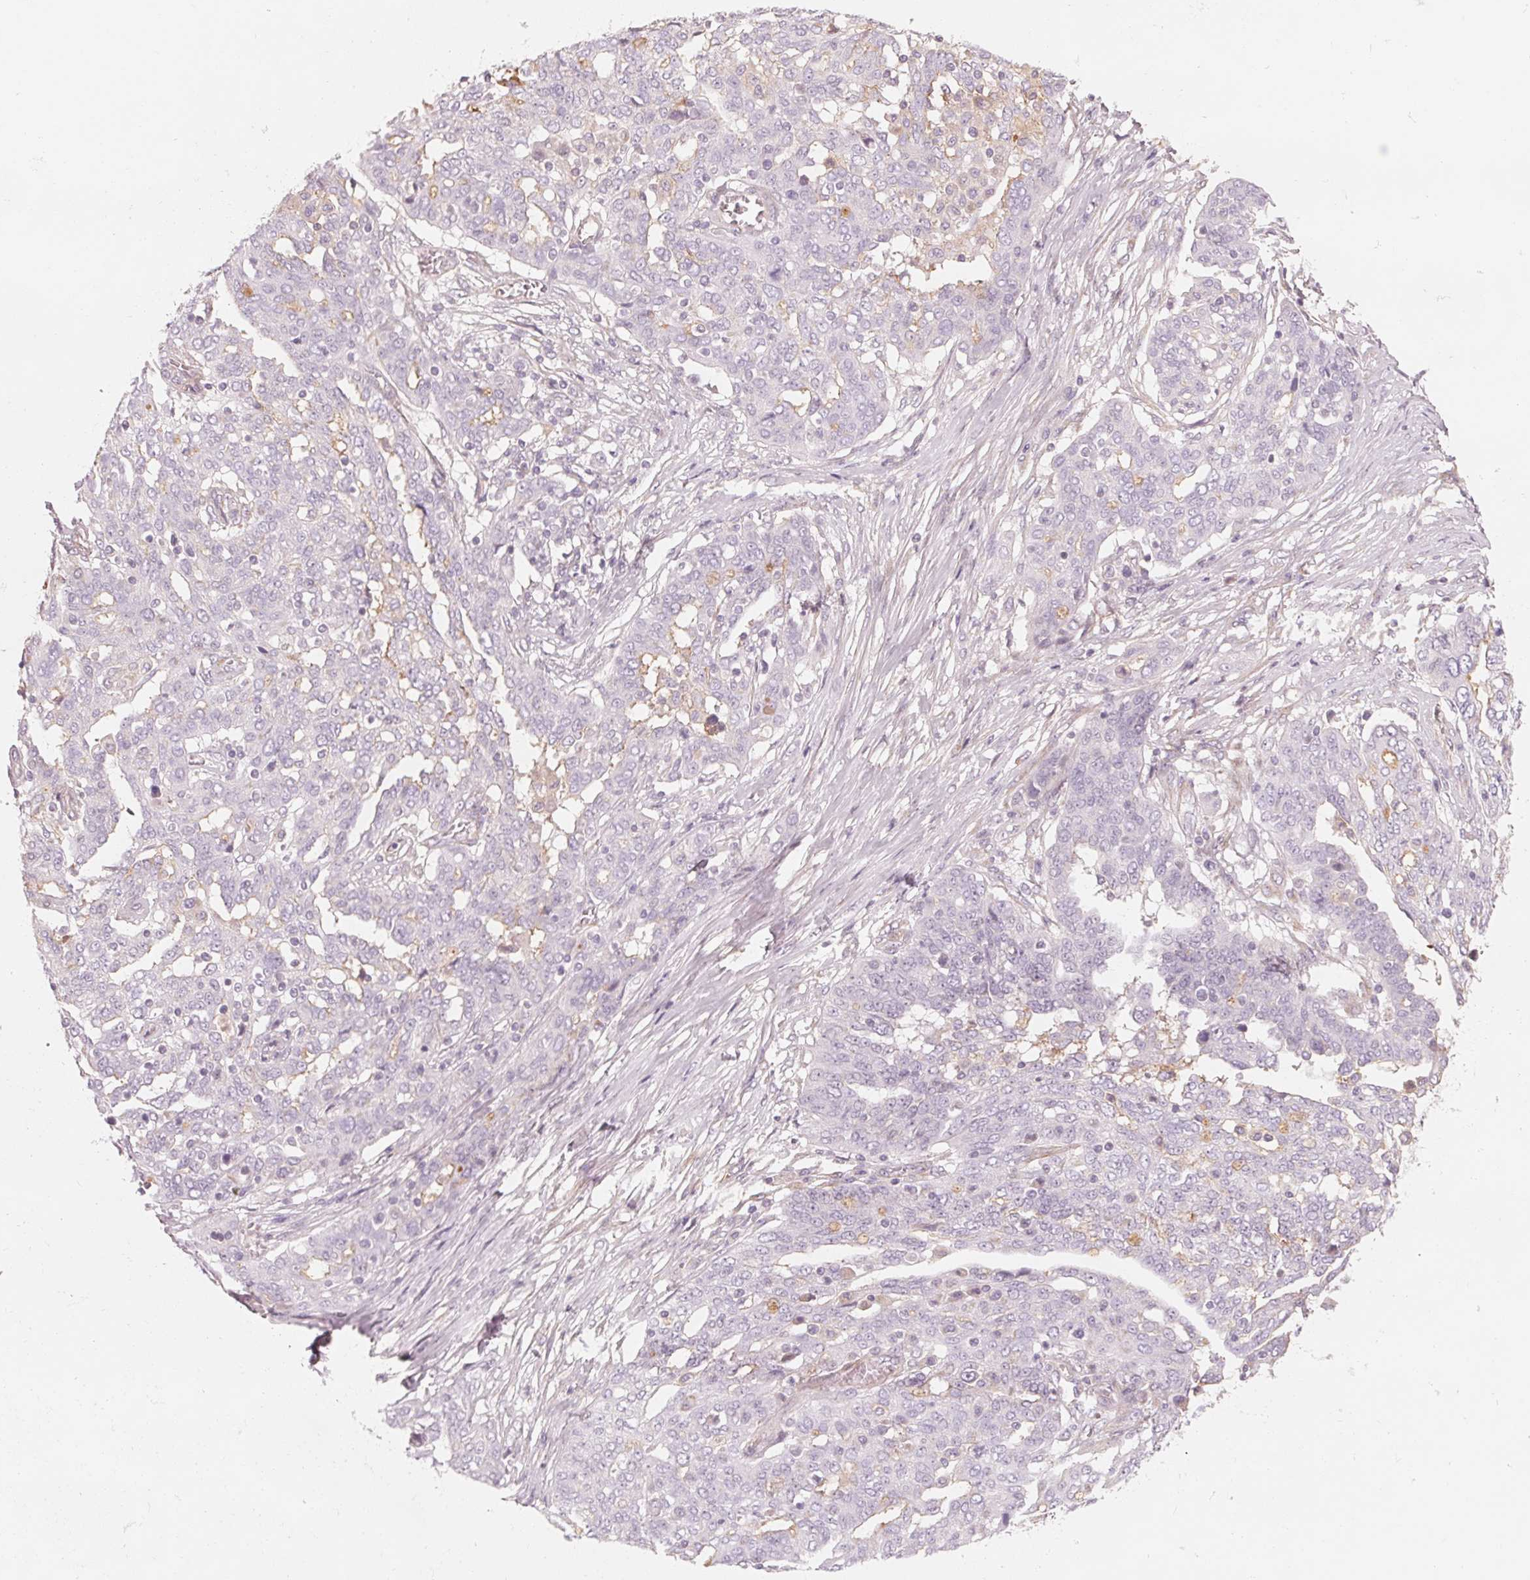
{"staining": {"intensity": "negative", "quantity": "none", "location": "none"}, "tissue": "ovarian cancer", "cell_type": "Tumor cells", "image_type": "cancer", "snomed": [{"axis": "morphology", "description": "Cystadenocarcinoma, serous, NOS"}, {"axis": "topography", "description": "Ovary"}], "caption": "Protein analysis of ovarian cancer (serous cystadenocarcinoma) exhibits no significant expression in tumor cells.", "gene": "CFHR2", "patient": {"sex": "female", "age": 67}}